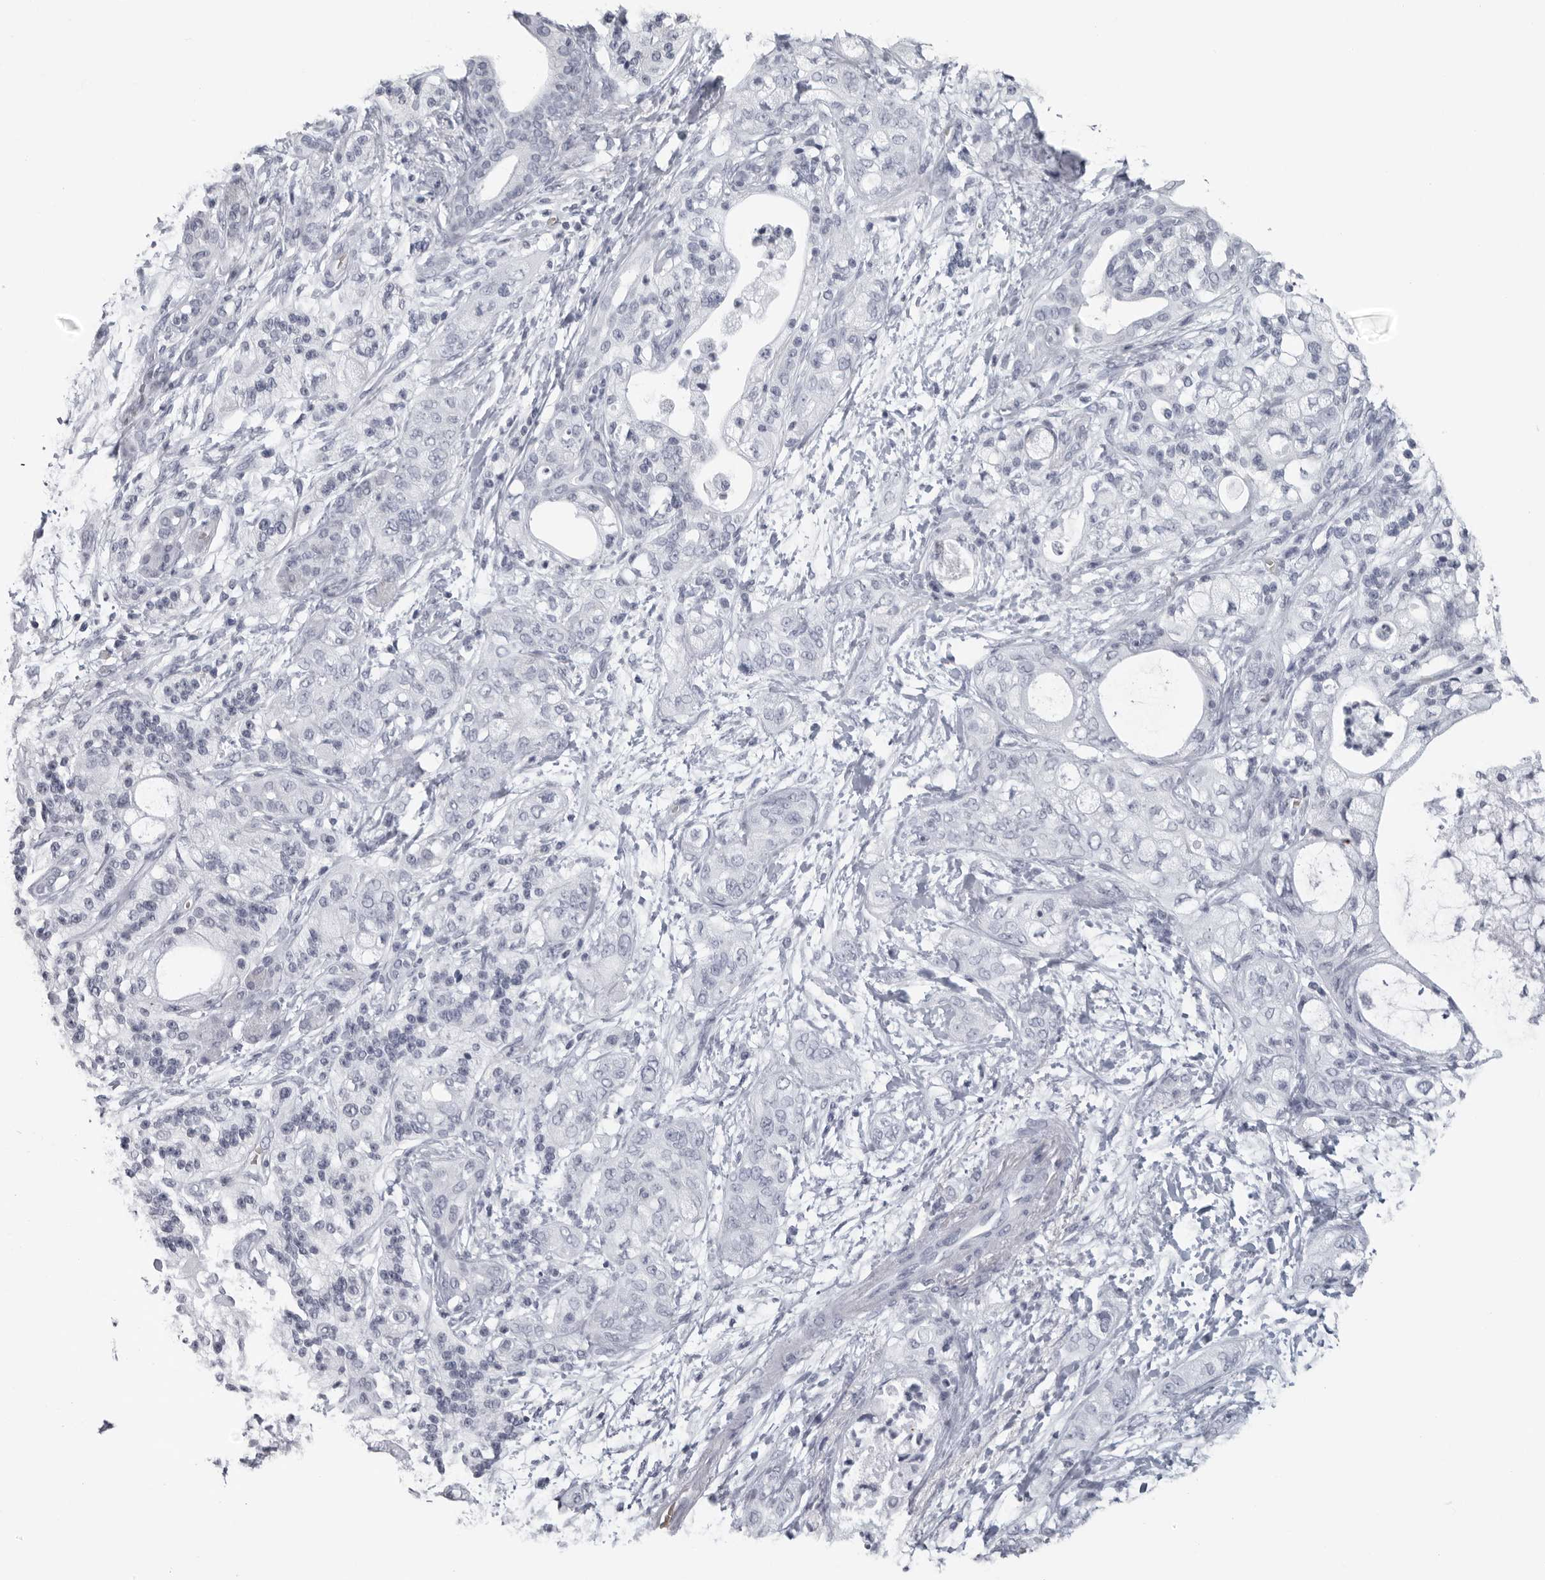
{"staining": {"intensity": "negative", "quantity": "none", "location": "none"}, "tissue": "pancreatic cancer", "cell_type": "Tumor cells", "image_type": "cancer", "snomed": [{"axis": "morphology", "description": "Adenocarcinoma, NOS"}, {"axis": "topography", "description": "Pancreas"}], "caption": "High magnification brightfield microscopy of pancreatic cancer (adenocarcinoma) stained with DAB (3,3'-diaminobenzidine) (brown) and counterstained with hematoxylin (blue): tumor cells show no significant positivity. Nuclei are stained in blue.", "gene": "EPB41", "patient": {"sex": "male", "age": 70}}